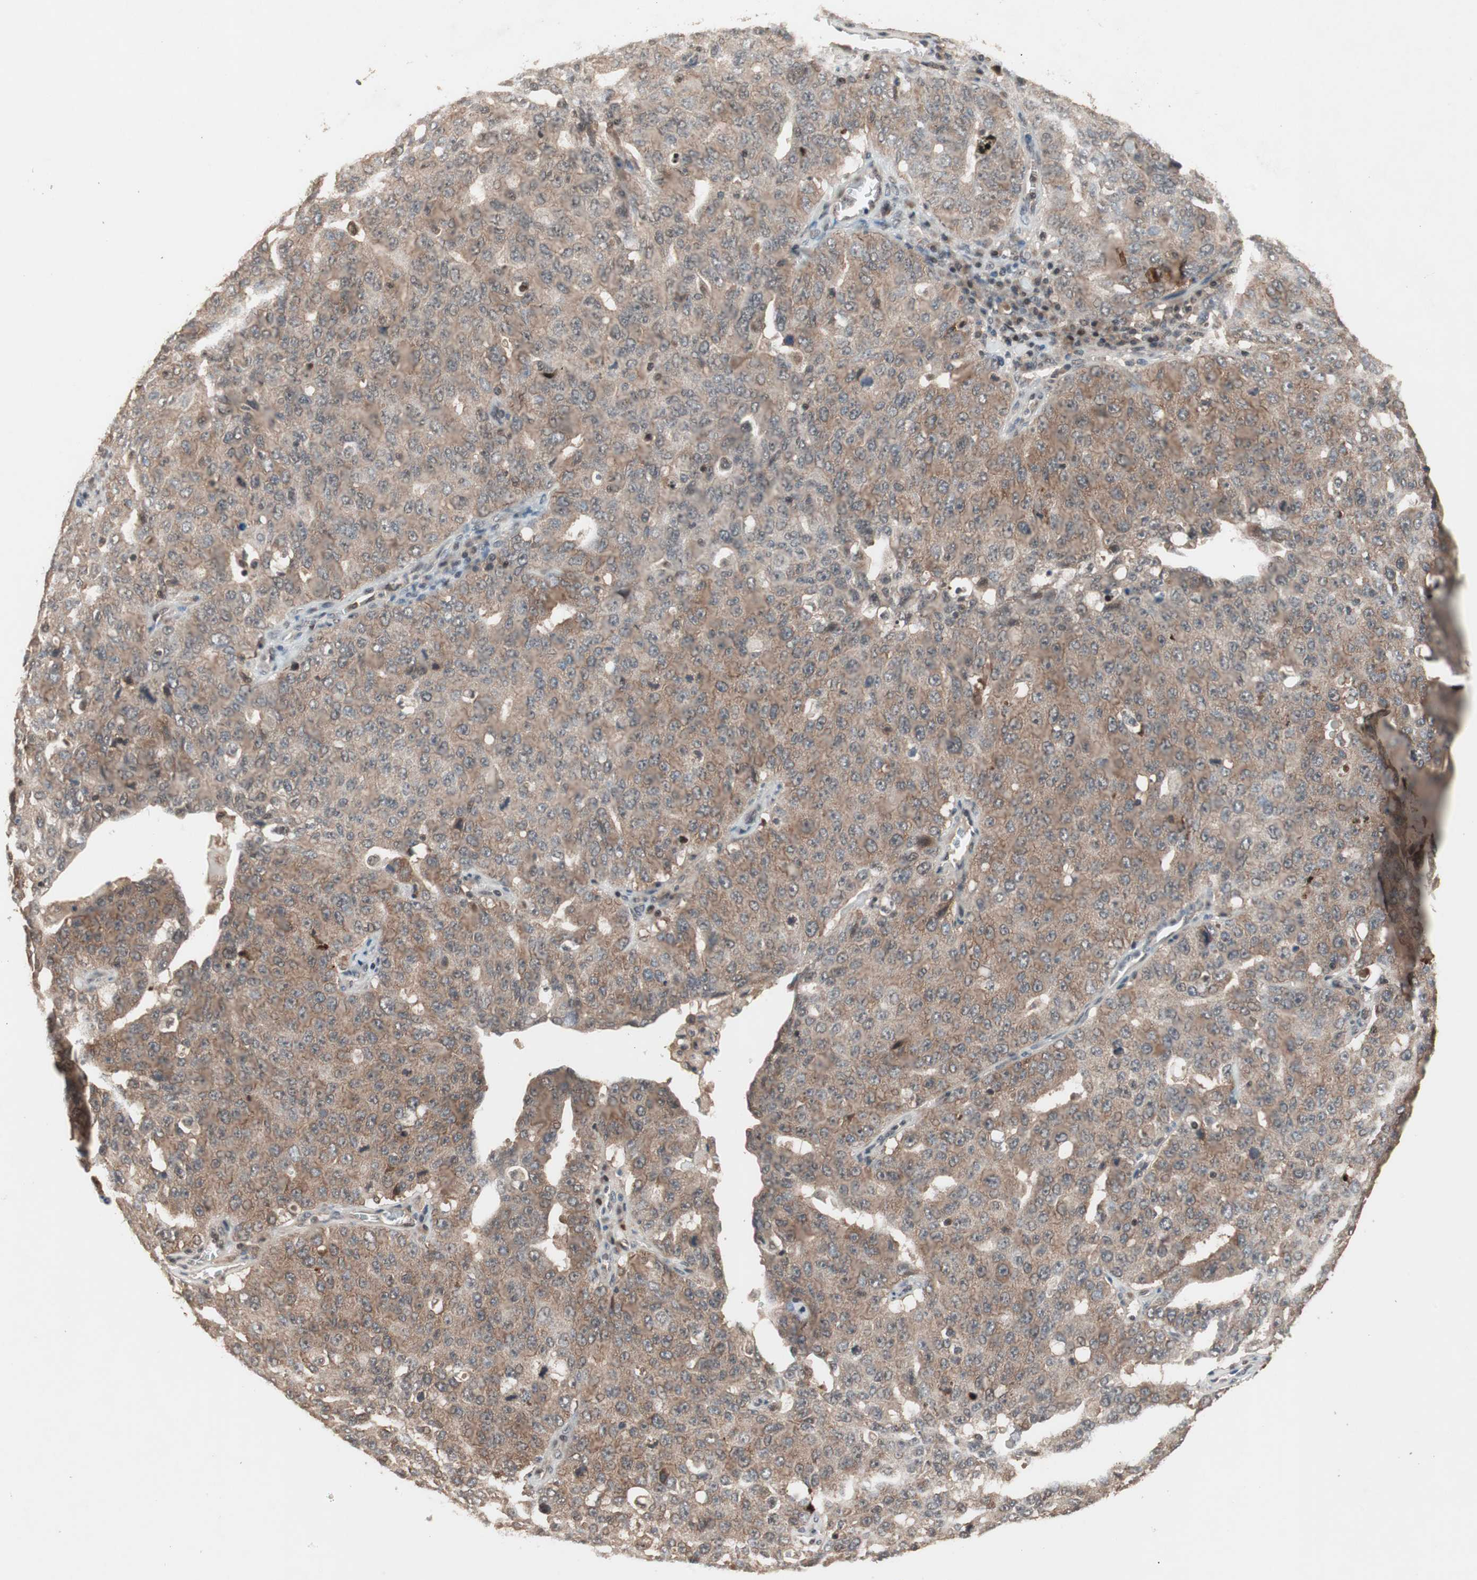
{"staining": {"intensity": "moderate", "quantity": ">75%", "location": "cytoplasmic/membranous,nuclear"}, "tissue": "ovarian cancer", "cell_type": "Tumor cells", "image_type": "cancer", "snomed": [{"axis": "morphology", "description": "Carcinoma, endometroid"}, {"axis": "topography", "description": "Ovary"}], "caption": "The micrograph demonstrates immunohistochemical staining of ovarian cancer (endometroid carcinoma). There is moderate cytoplasmic/membranous and nuclear staining is identified in approximately >75% of tumor cells. (Stains: DAB (3,3'-diaminobenzidine) in brown, nuclei in blue, Microscopy: brightfield microscopy at high magnification).", "gene": "GART", "patient": {"sex": "female", "age": 62}}